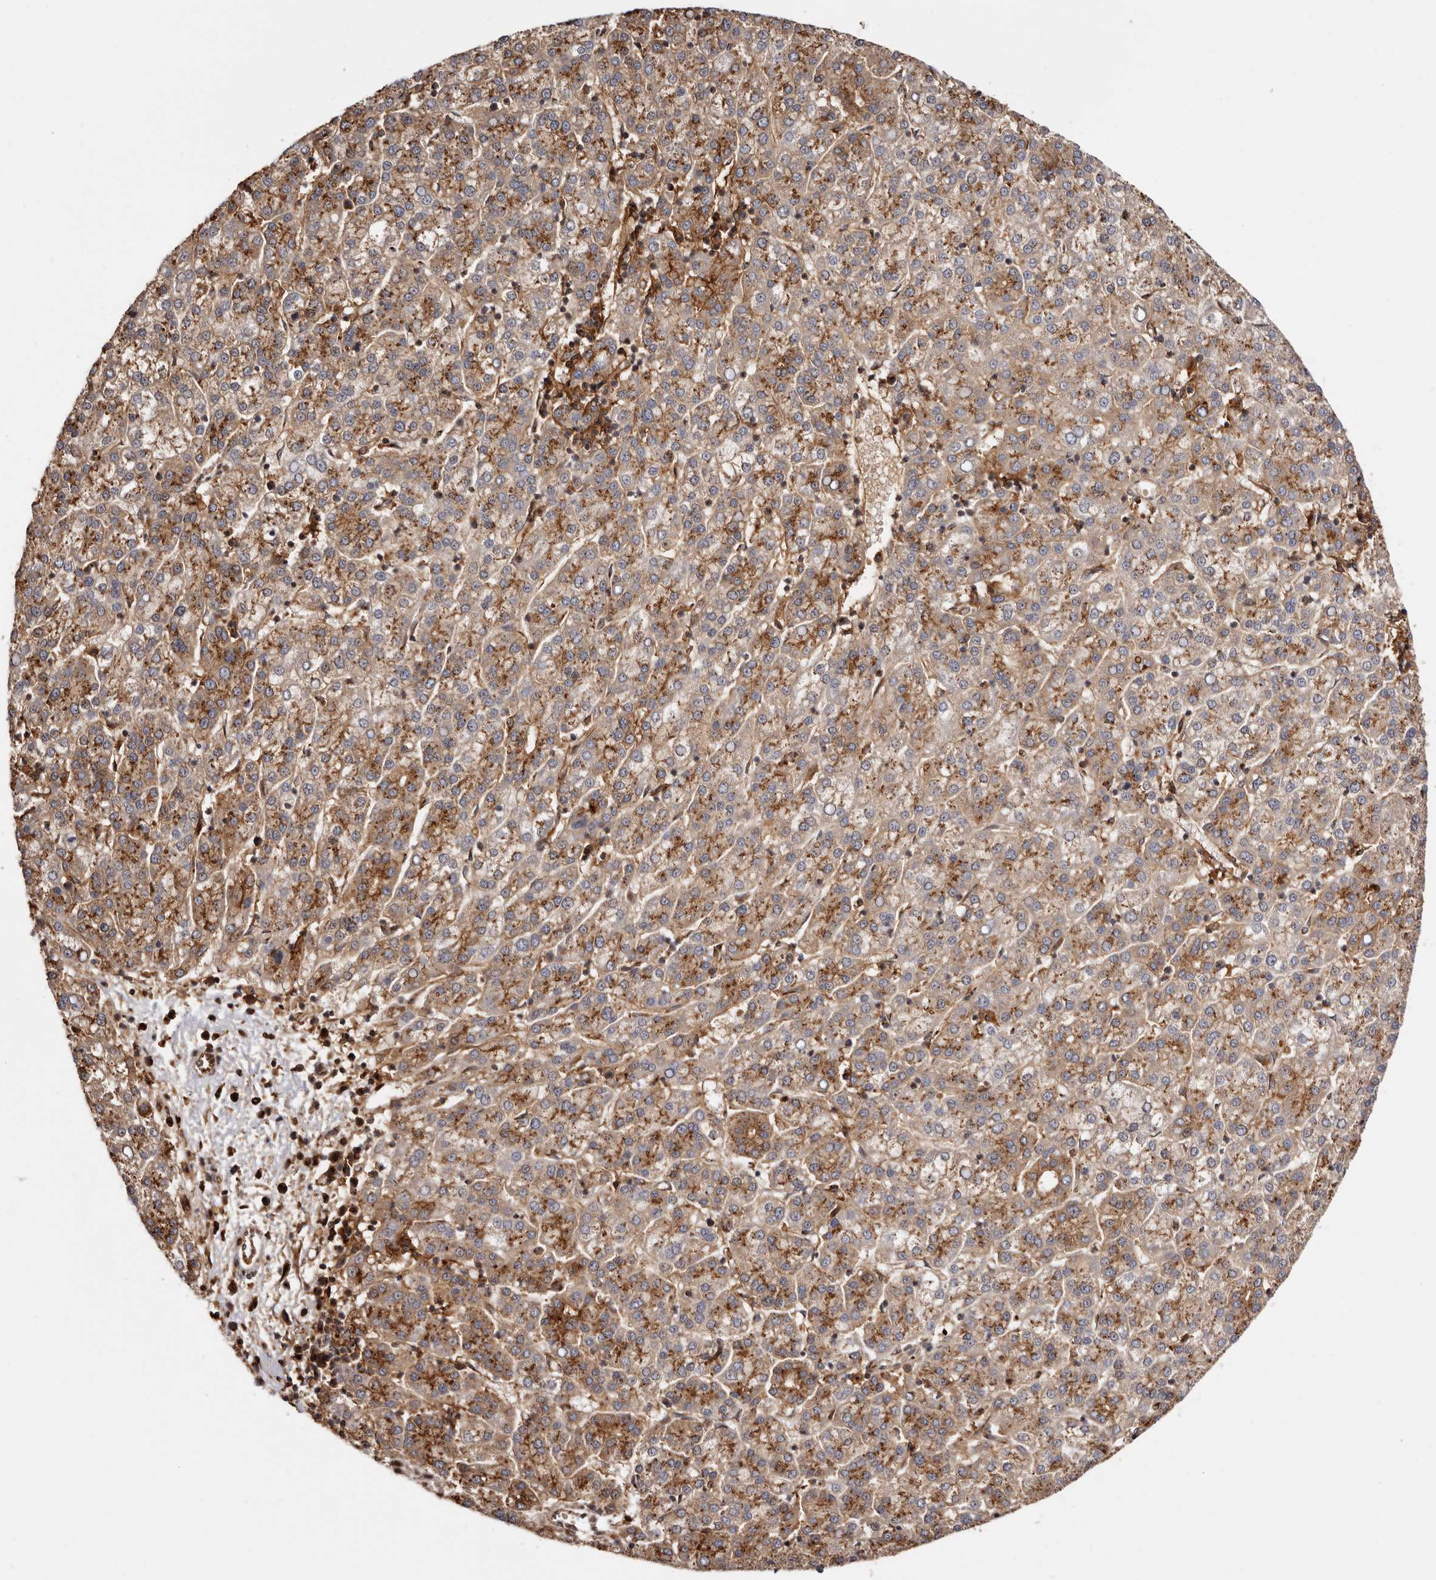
{"staining": {"intensity": "strong", "quantity": ">75%", "location": "cytoplasmic/membranous"}, "tissue": "liver cancer", "cell_type": "Tumor cells", "image_type": "cancer", "snomed": [{"axis": "morphology", "description": "Carcinoma, Hepatocellular, NOS"}, {"axis": "topography", "description": "Liver"}], "caption": "IHC histopathology image of neoplastic tissue: human liver cancer stained using IHC displays high levels of strong protein expression localized specifically in the cytoplasmic/membranous of tumor cells, appearing as a cytoplasmic/membranous brown color.", "gene": "GPR27", "patient": {"sex": "female", "age": 58}}